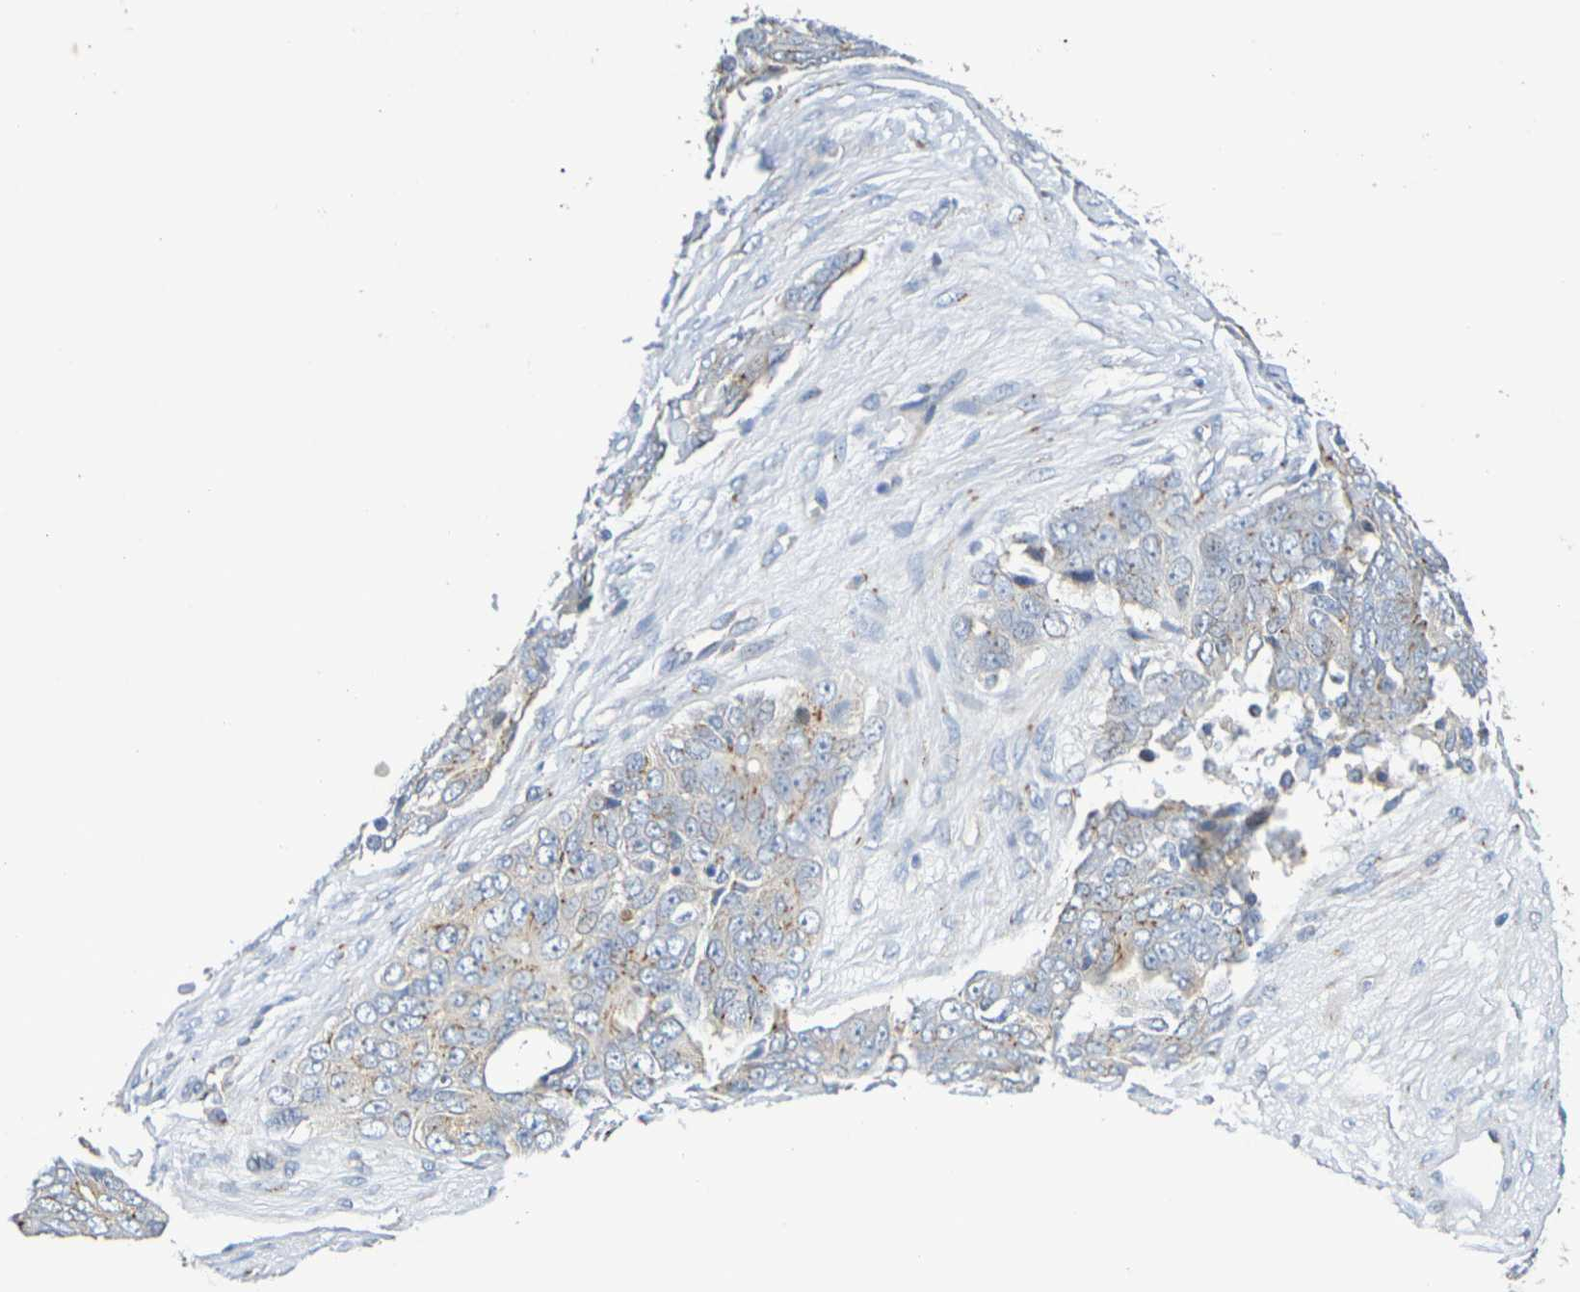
{"staining": {"intensity": "weak", "quantity": ">75%", "location": "cytoplasmic/membranous"}, "tissue": "ovarian cancer", "cell_type": "Tumor cells", "image_type": "cancer", "snomed": [{"axis": "morphology", "description": "Carcinoma, endometroid"}, {"axis": "topography", "description": "Ovary"}], "caption": "A brown stain labels weak cytoplasmic/membranous staining of a protein in human ovarian cancer tumor cells.", "gene": "DCP2", "patient": {"sex": "female", "age": 51}}